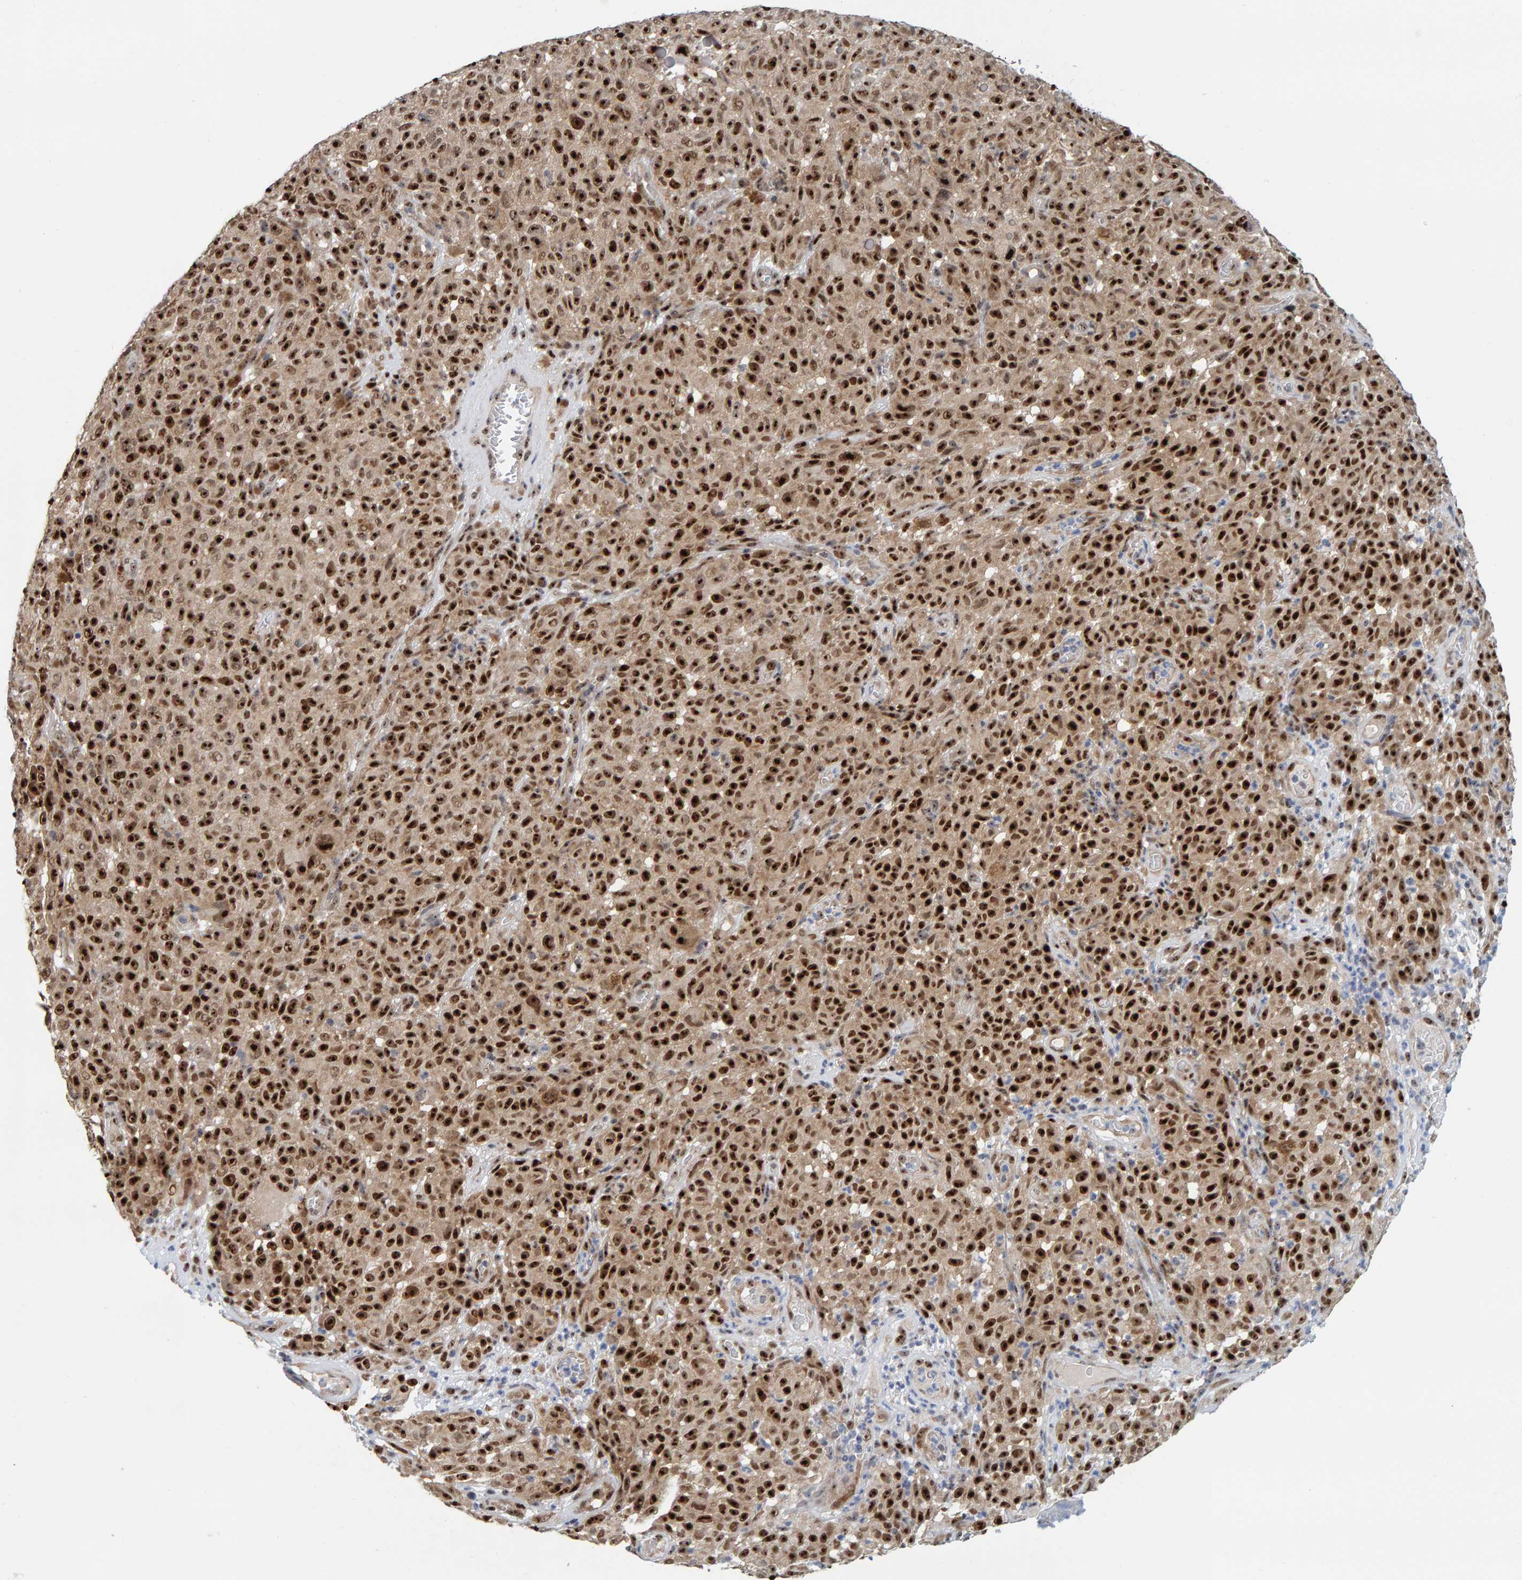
{"staining": {"intensity": "strong", "quantity": ">75%", "location": "nuclear"}, "tissue": "melanoma", "cell_type": "Tumor cells", "image_type": "cancer", "snomed": [{"axis": "morphology", "description": "Malignant melanoma, NOS"}, {"axis": "topography", "description": "Skin"}], "caption": "Immunohistochemistry photomicrograph of neoplastic tissue: melanoma stained using IHC reveals high levels of strong protein expression localized specifically in the nuclear of tumor cells, appearing as a nuclear brown color.", "gene": "POLR1E", "patient": {"sex": "female", "age": 82}}